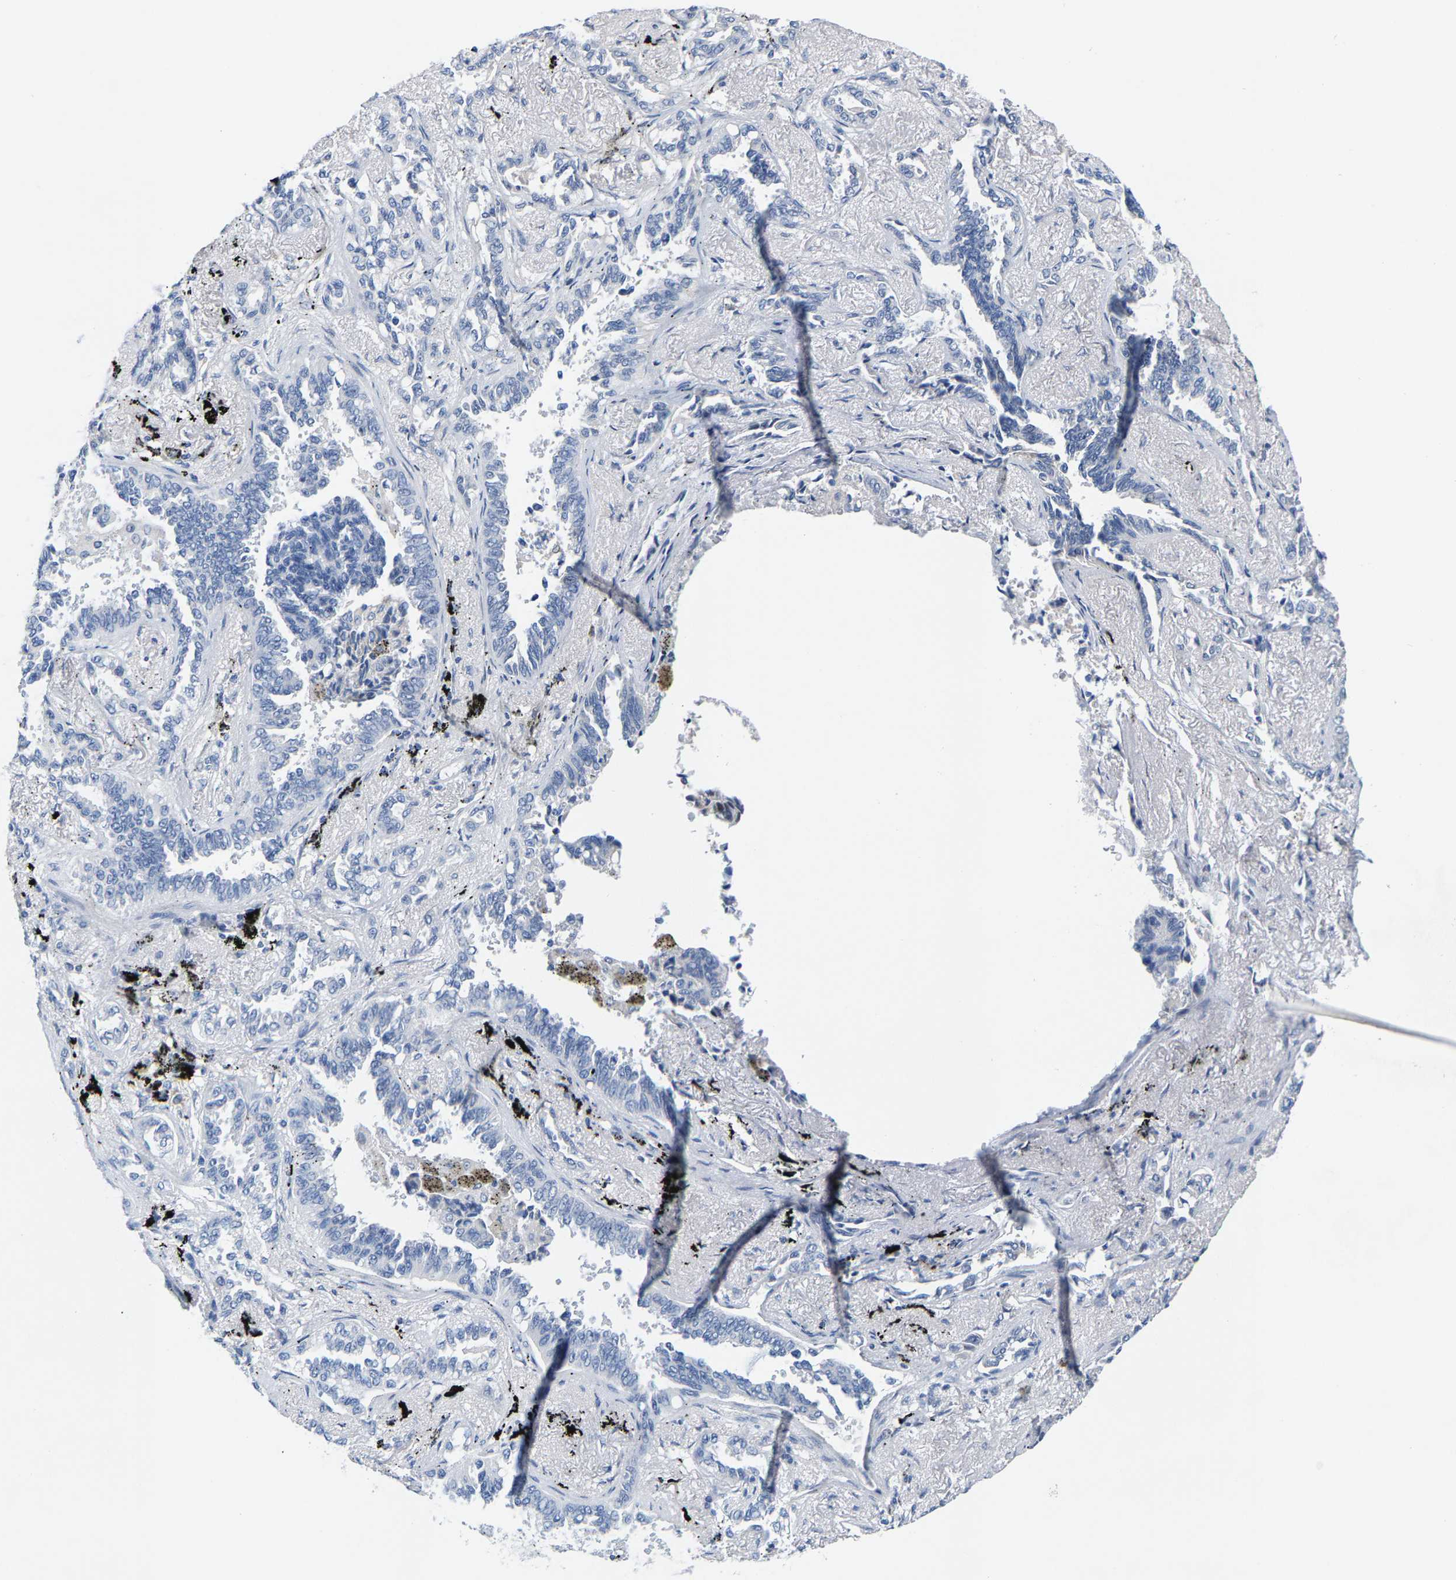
{"staining": {"intensity": "negative", "quantity": "none", "location": "none"}, "tissue": "lung cancer", "cell_type": "Tumor cells", "image_type": "cancer", "snomed": [{"axis": "morphology", "description": "Adenocarcinoma, NOS"}, {"axis": "topography", "description": "Lung"}], "caption": "IHC micrograph of neoplastic tissue: lung adenocarcinoma stained with DAB (3,3'-diaminobenzidine) shows no significant protein expression in tumor cells. The staining is performed using DAB brown chromogen with nuclei counter-stained in using hematoxylin.", "gene": "KLHL1", "patient": {"sex": "male", "age": 59}}